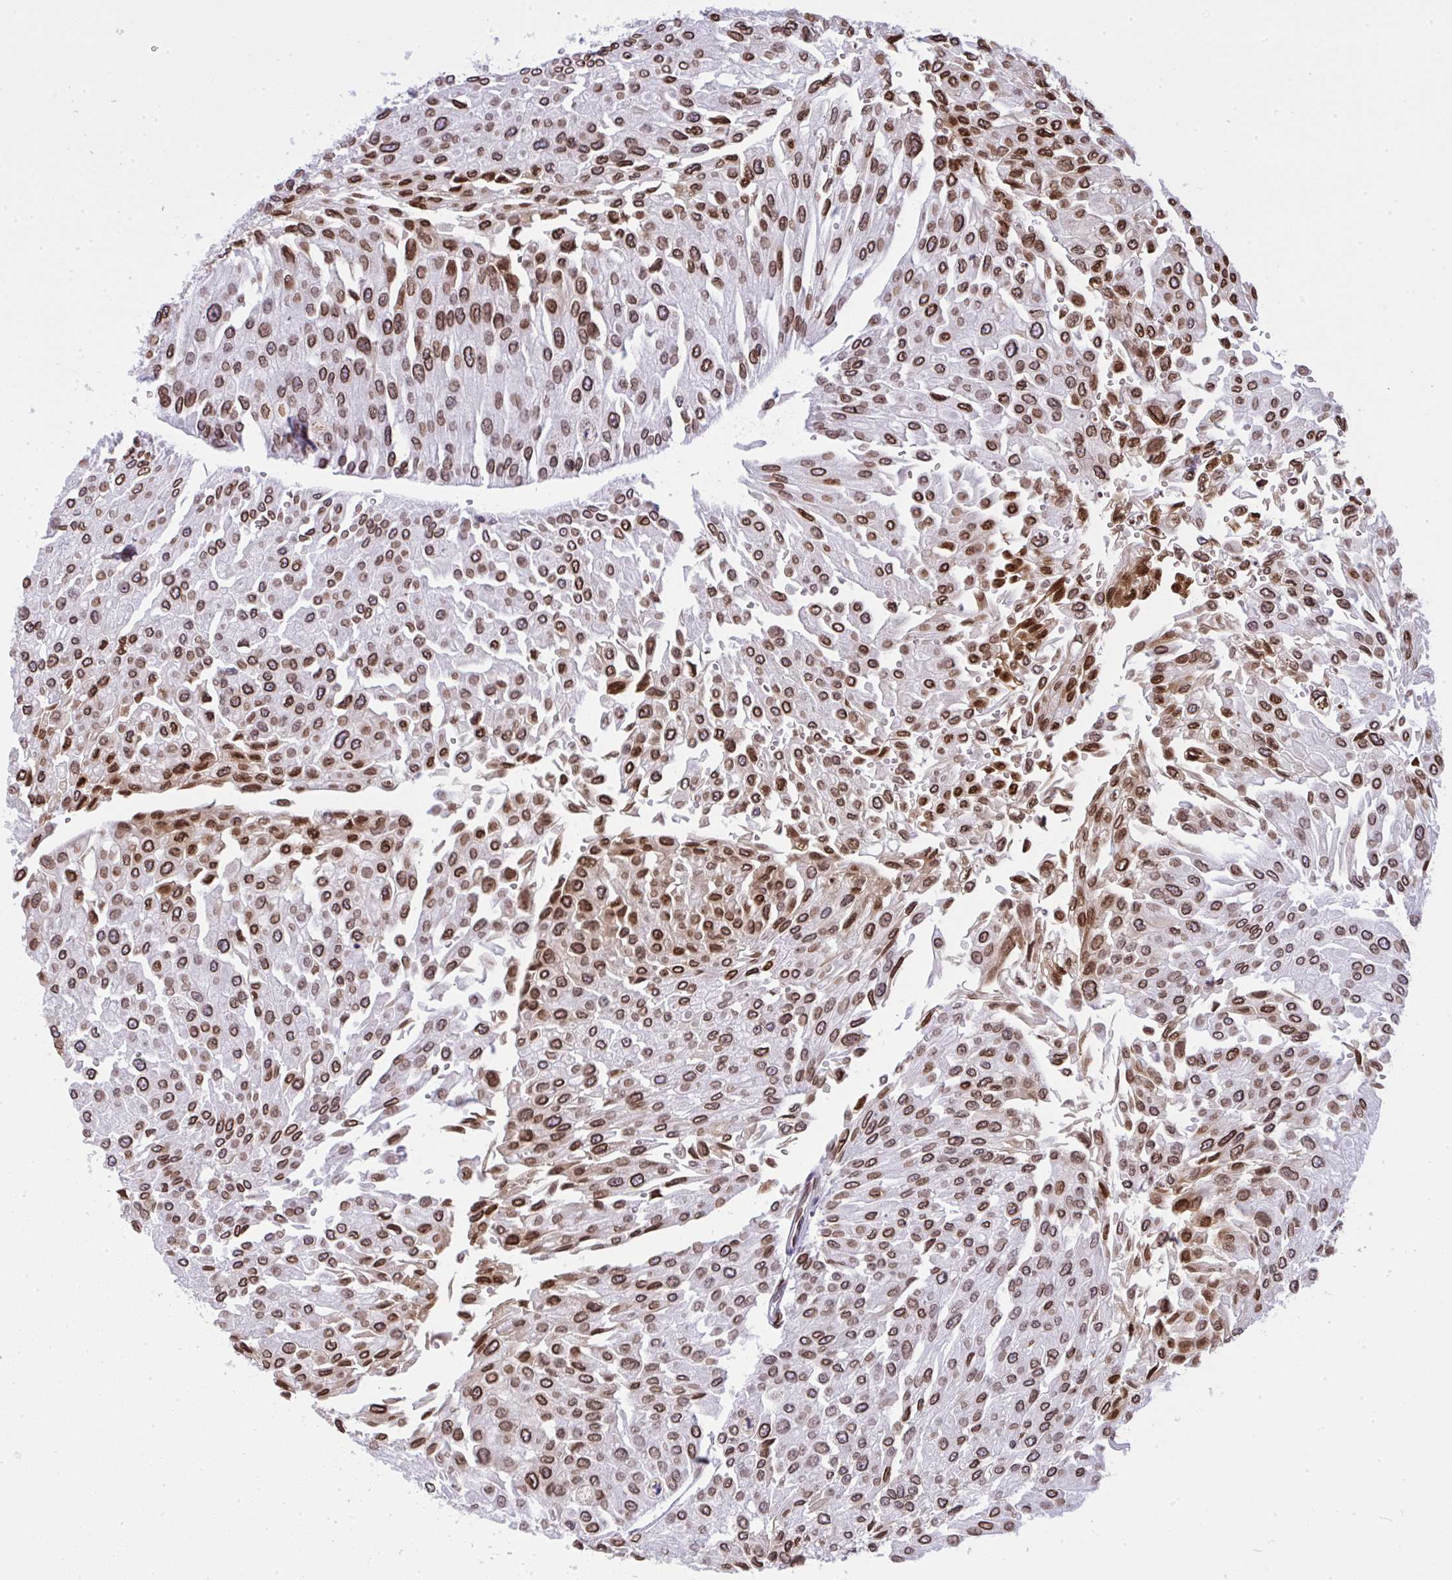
{"staining": {"intensity": "moderate", "quantity": ">75%", "location": "cytoplasmic/membranous,nuclear"}, "tissue": "urothelial cancer", "cell_type": "Tumor cells", "image_type": "cancer", "snomed": [{"axis": "morphology", "description": "Urothelial carcinoma, NOS"}, {"axis": "topography", "description": "Urinary bladder"}], "caption": "Protein staining by immunohistochemistry (IHC) exhibits moderate cytoplasmic/membranous and nuclear staining in about >75% of tumor cells in transitional cell carcinoma. Immunohistochemistry (ihc) stains the protein of interest in brown and the nuclei are stained blue.", "gene": "LMNB2", "patient": {"sex": "male", "age": 67}}